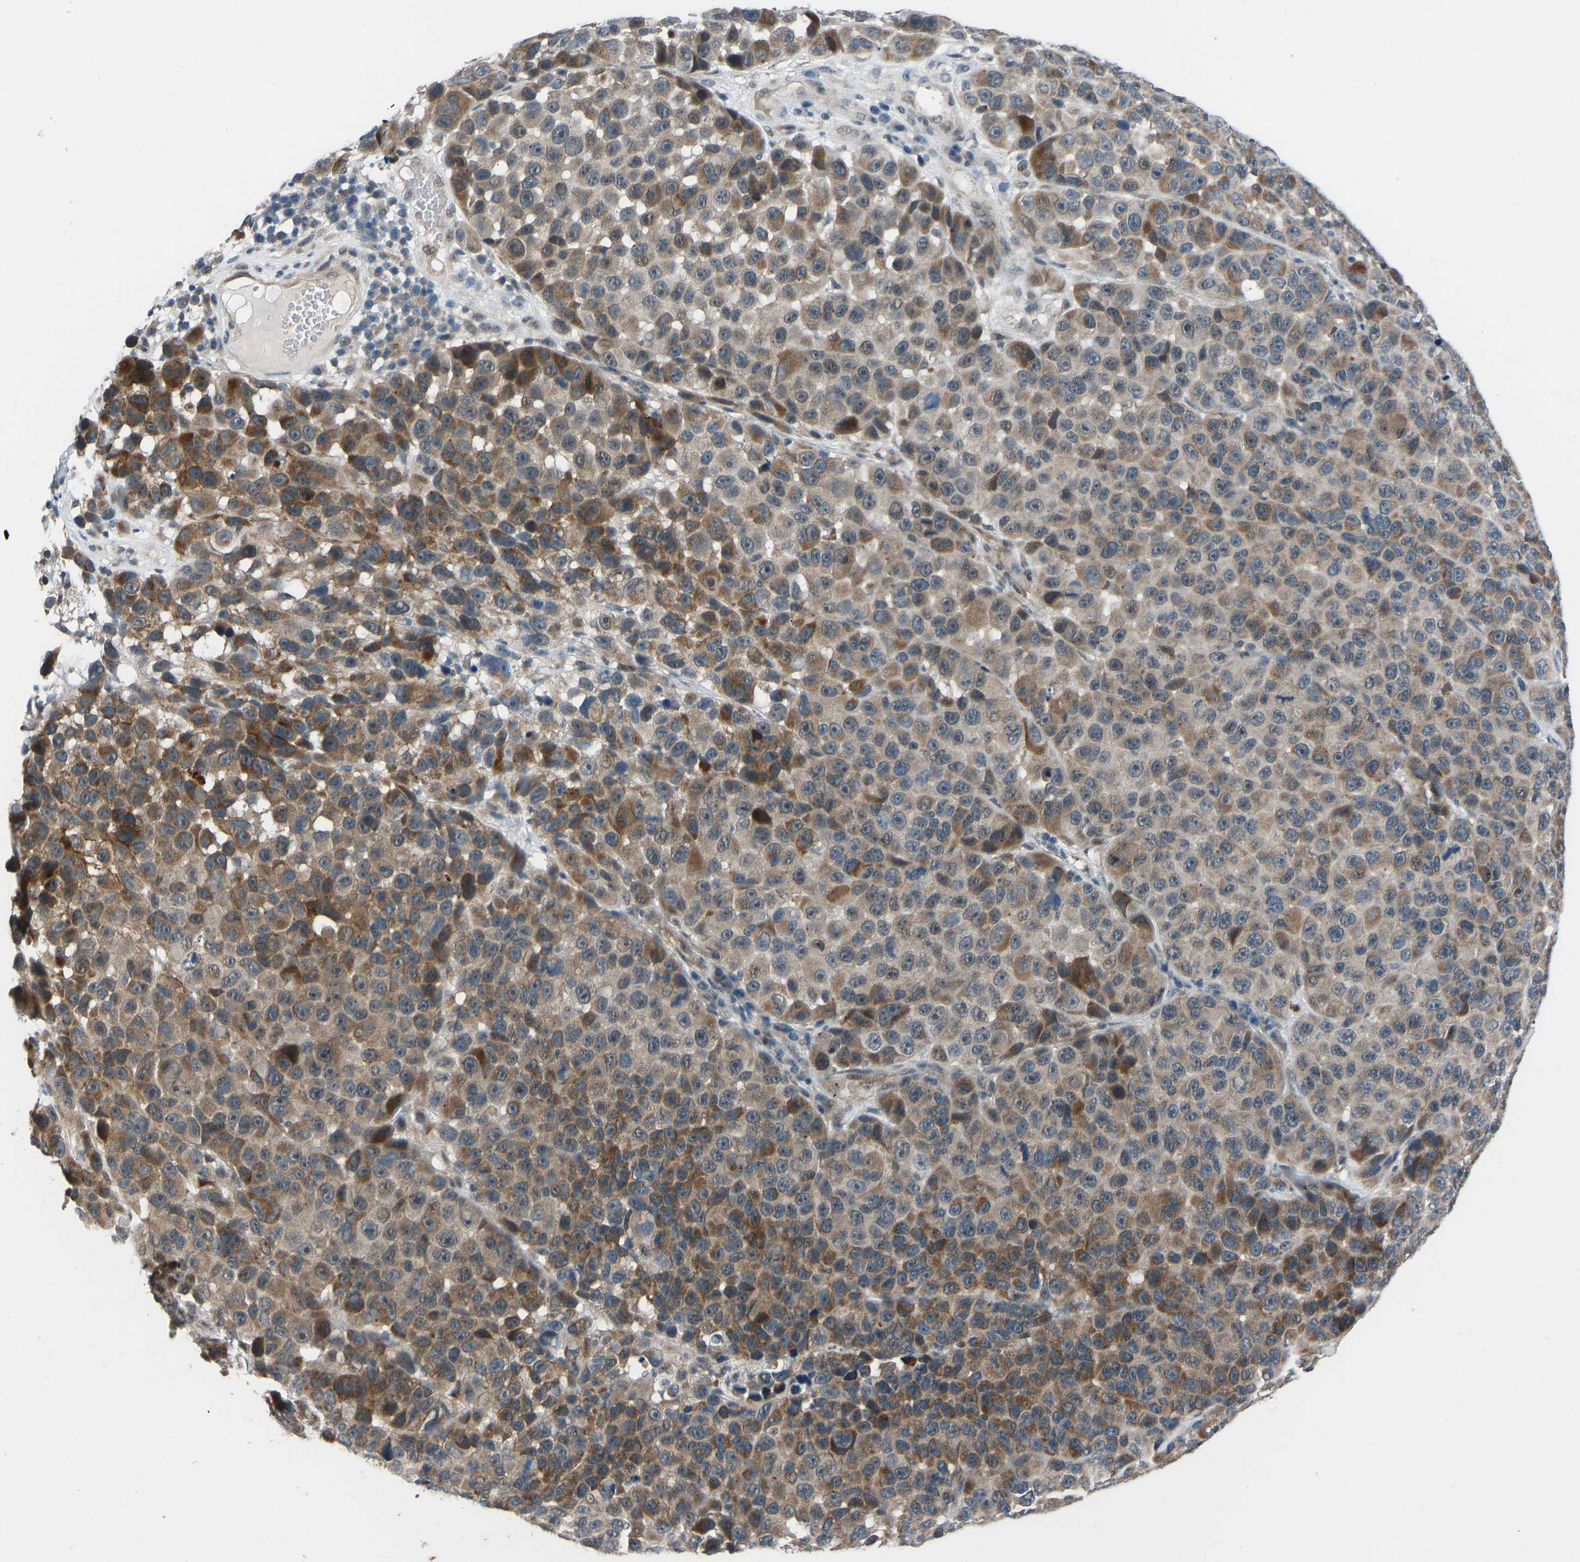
{"staining": {"intensity": "moderate", "quantity": "25%-75%", "location": "cytoplasmic/membranous"}, "tissue": "melanoma", "cell_type": "Tumor cells", "image_type": "cancer", "snomed": [{"axis": "morphology", "description": "Malignant melanoma, NOS"}, {"axis": "topography", "description": "Skin"}], "caption": "Melanoma stained with DAB (3,3'-diaminobenzidine) immunohistochemistry displays medium levels of moderate cytoplasmic/membranous positivity in approximately 25%-75% of tumor cells.", "gene": "CDK2AP1", "patient": {"sex": "male", "age": 53}}